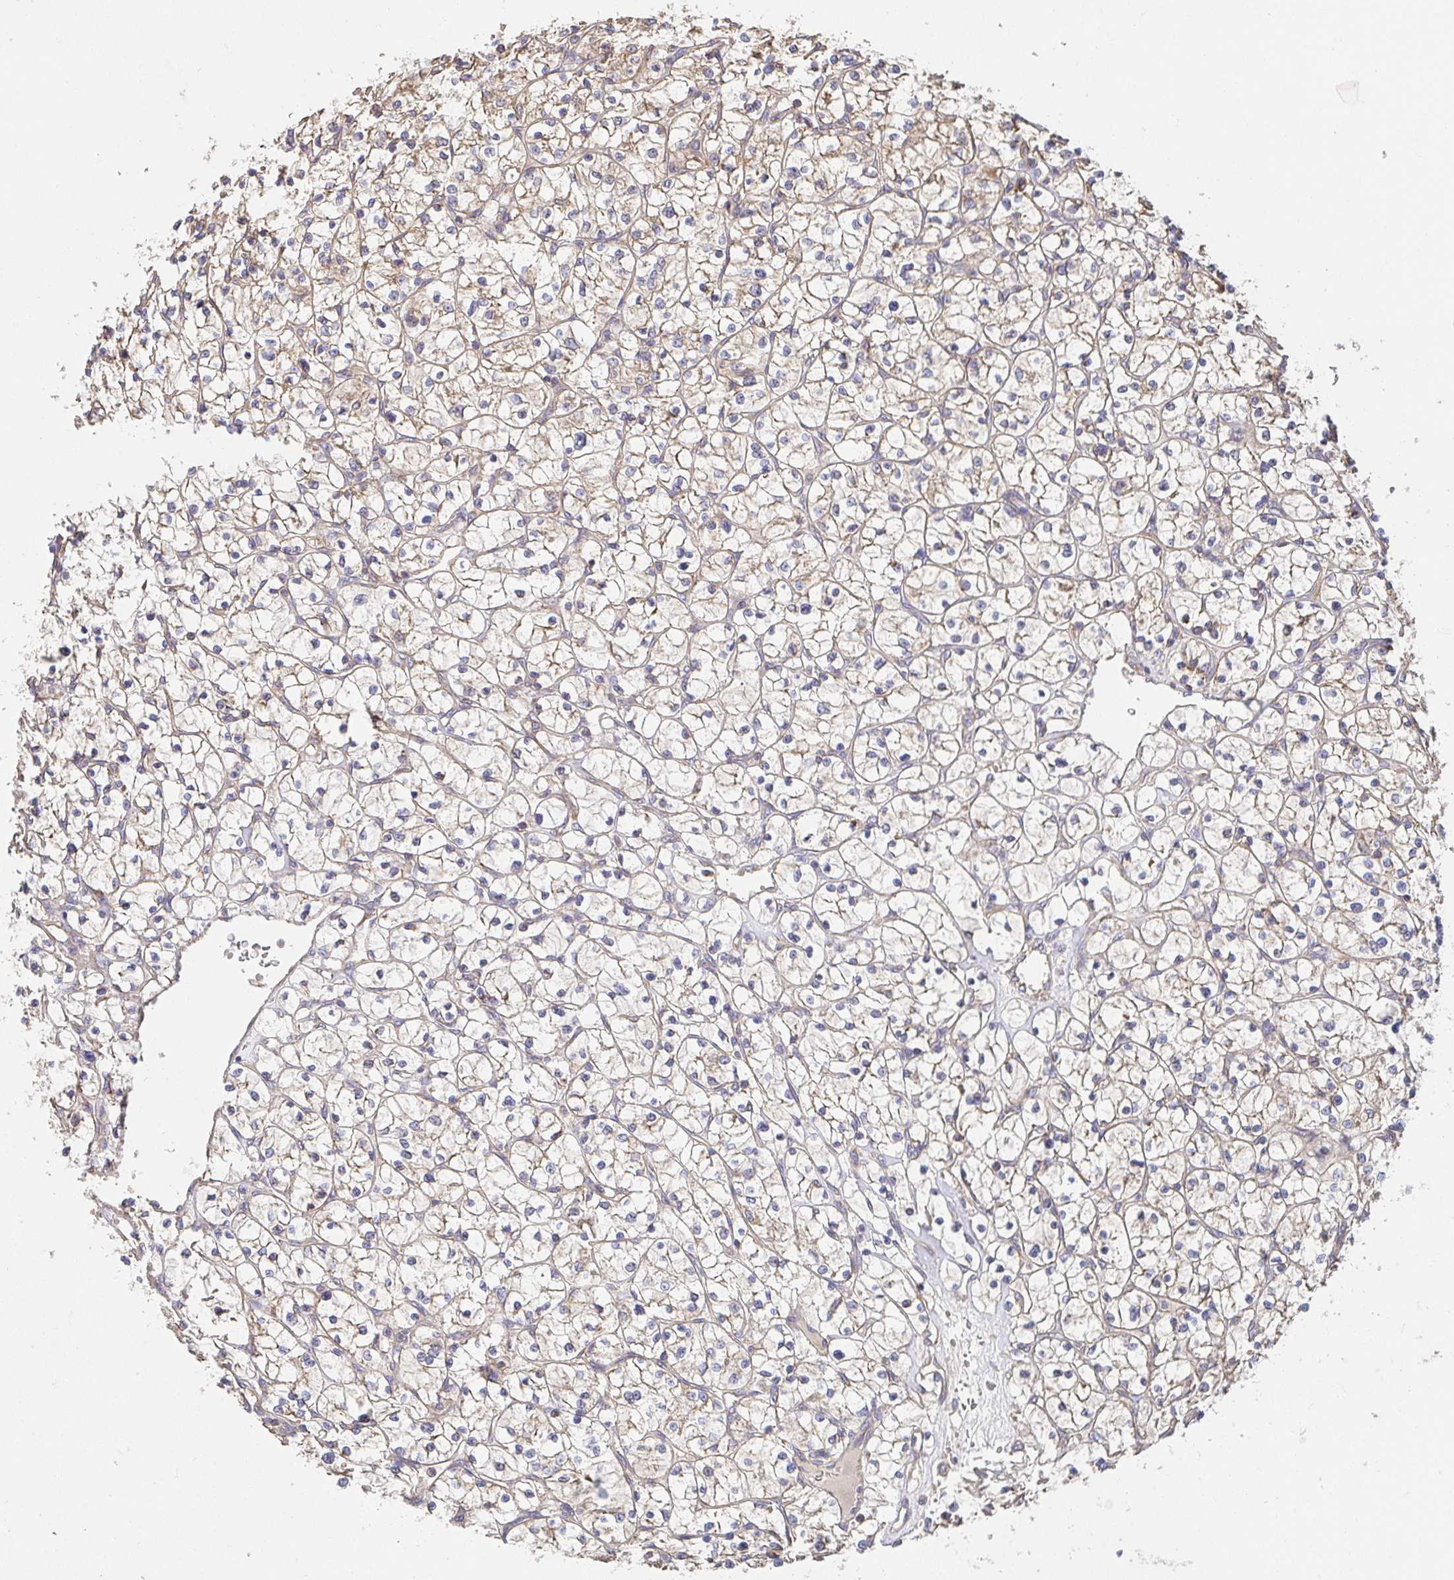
{"staining": {"intensity": "weak", "quantity": "25%-75%", "location": "cytoplasmic/membranous"}, "tissue": "renal cancer", "cell_type": "Tumor cells", "image_type": "cancer", "snomed": [{"axis": "morphology", "description": "Adenocarcinoma, NOS"}, {"axis": "topography", "description": "Kidney"}], "caption": "Immunohistochemistry (IHC) histopathology image of neoplastic tissue: renal cancer stained using IHC displays low levels of weak protein expression localized specifically in the cytoplasmic/membranous of tumor cells, appearing as a cytoplasmic/membranous brown color.", "gene": "APBB1", "patient": {"sex": "female", "age": 64}}